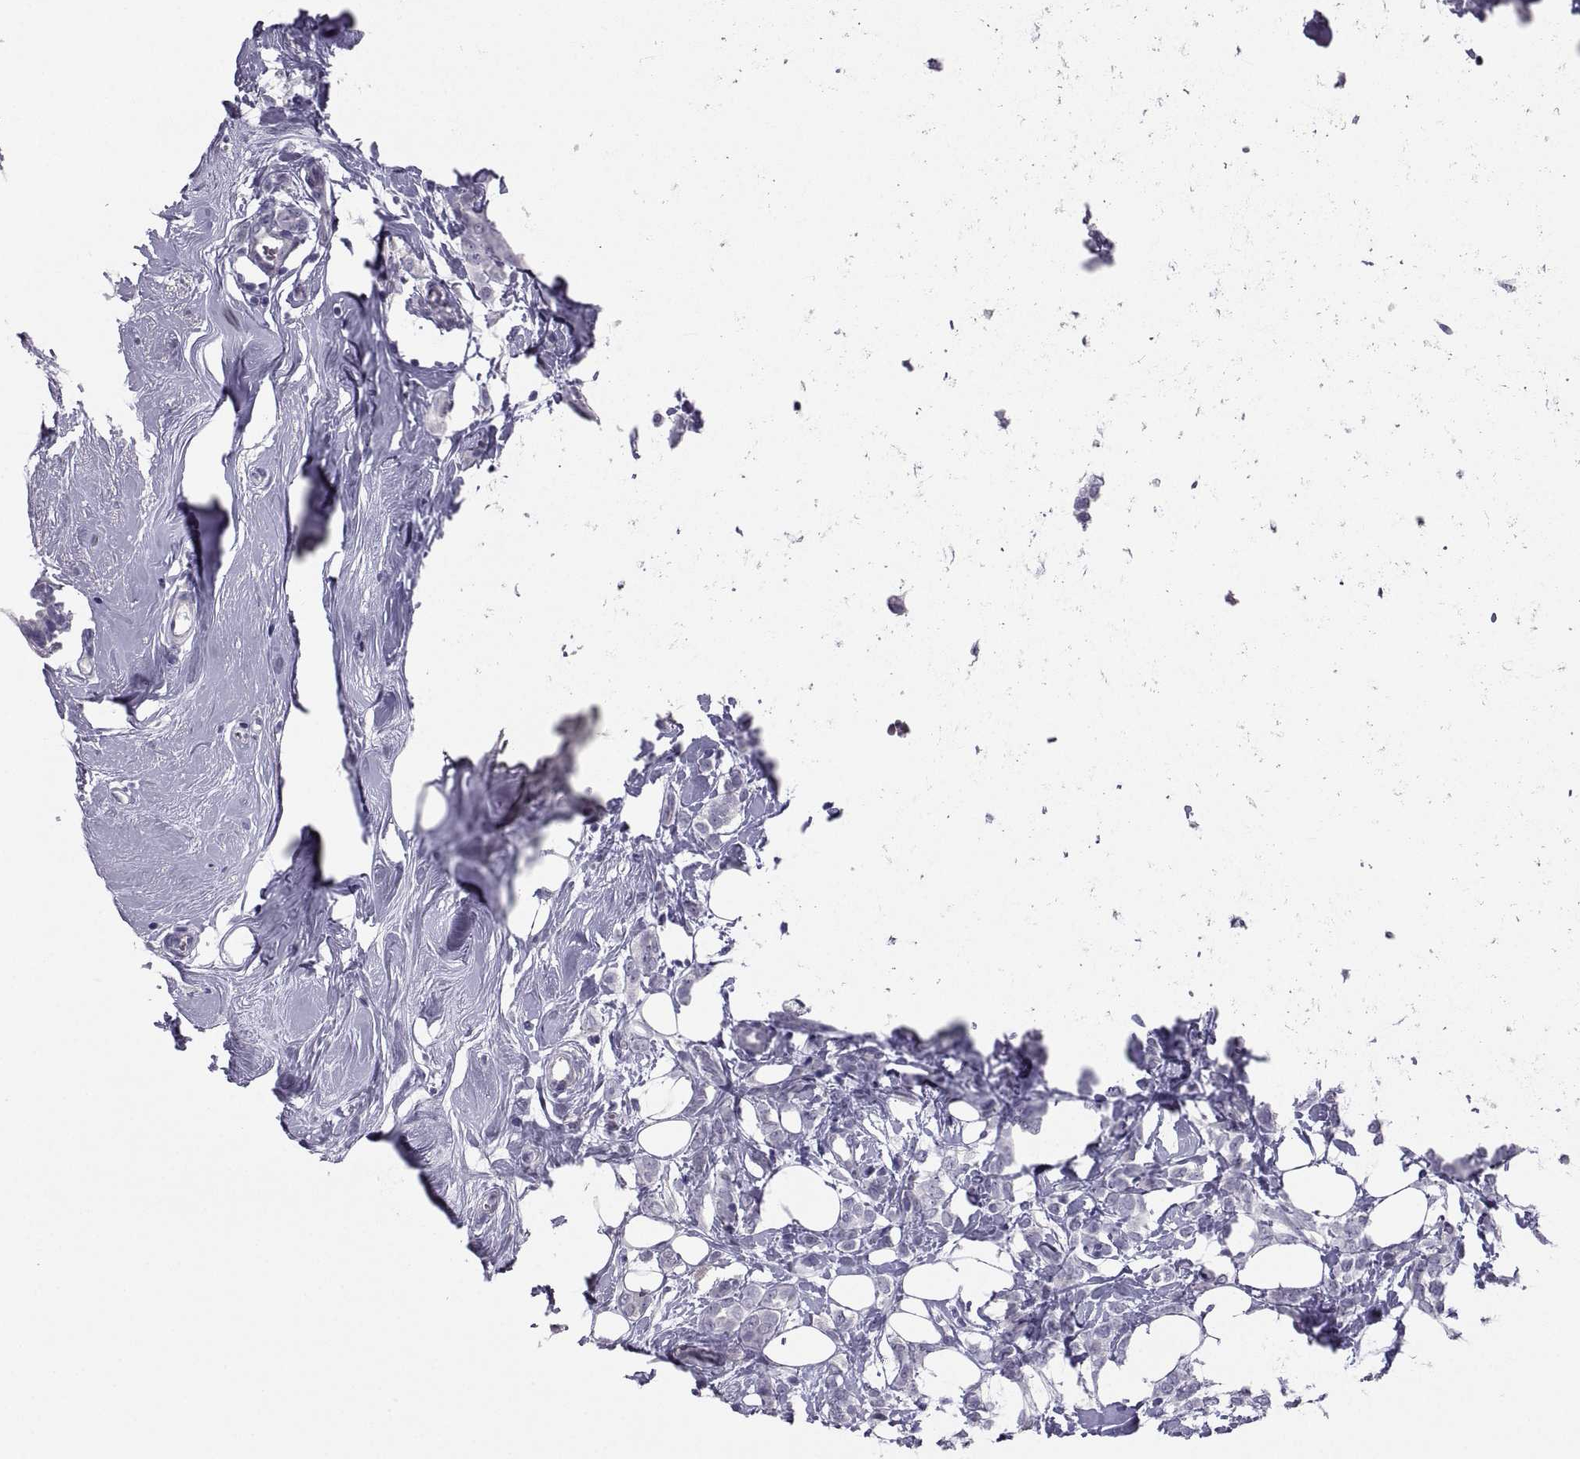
{"staining": {"intensity": "negative", "quantity": "none", "location": "none"}, "tissue": "breast cancer", "cell_type": "Tumor cells", "image_type": "cancer", "snomed": [{"axis": "morphology", "description": "Lobular carcinoma"}, {"axis": "topography", "description": "Breast"}], "caption": "Tumor cells show no significant protein positivity in breast lobular carcinoma.", "gene": "IGSF1", "patient": {"sex": "female", "age": 49}}